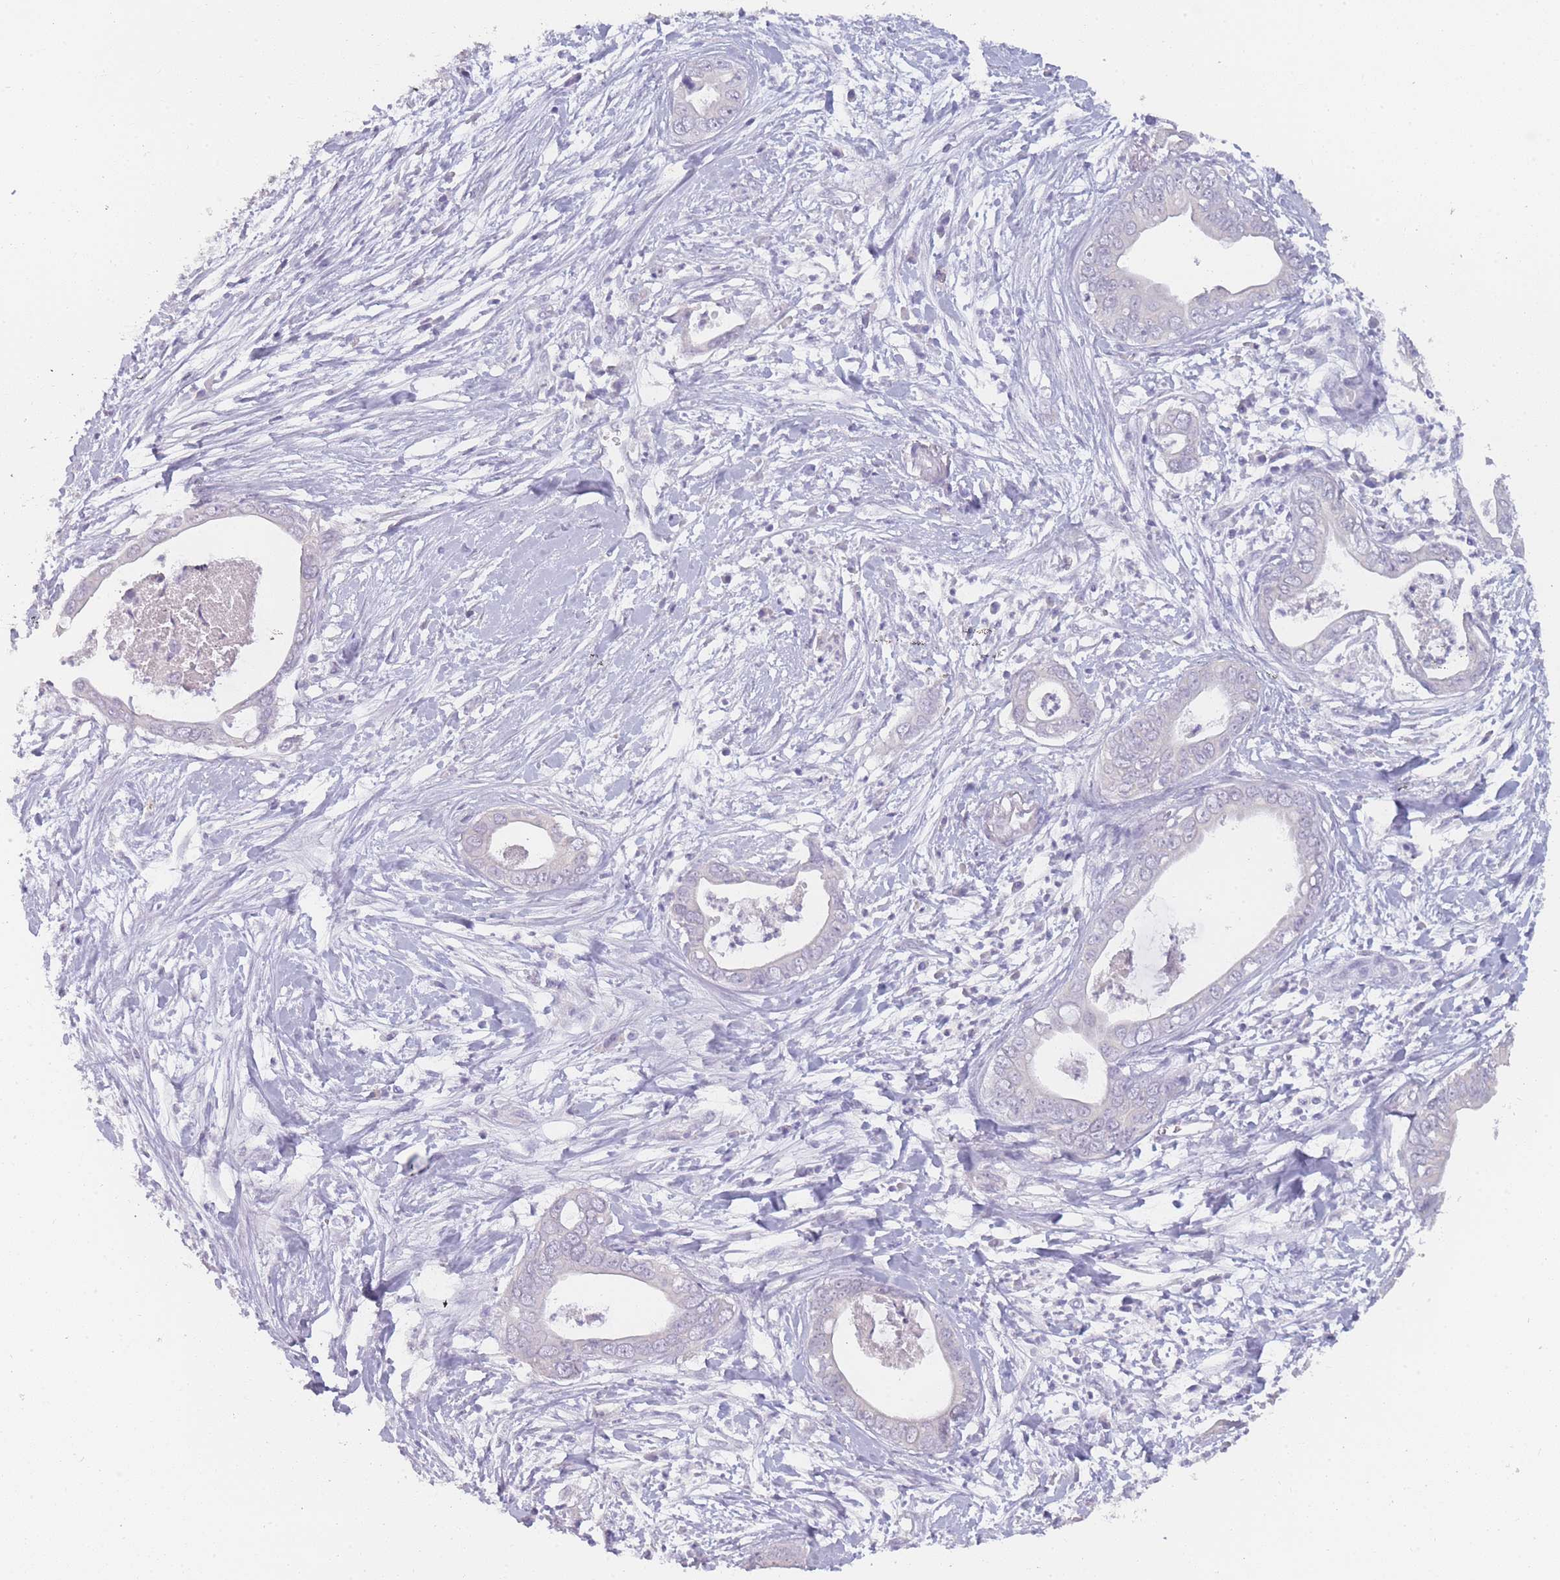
{"staining": {"intensity": "negative", "quantity": "none", "location": "none"}, "tissue": "pancreatic cancer", "cell_type": "Tumor cells", "image_type": "cancer", "snomed": [{"axis": "morphology", "description": "Adenocarcinoma, NOS"}, {"axis": "topography", "description": "Pancreas"}], "caption": "Pancreatic cancer stained for a protein using immunohistochemistry (IHC) exhibits no positivity tumor cells.", "gene": "INS", "patient": {"sex": "male", "age": 75}}